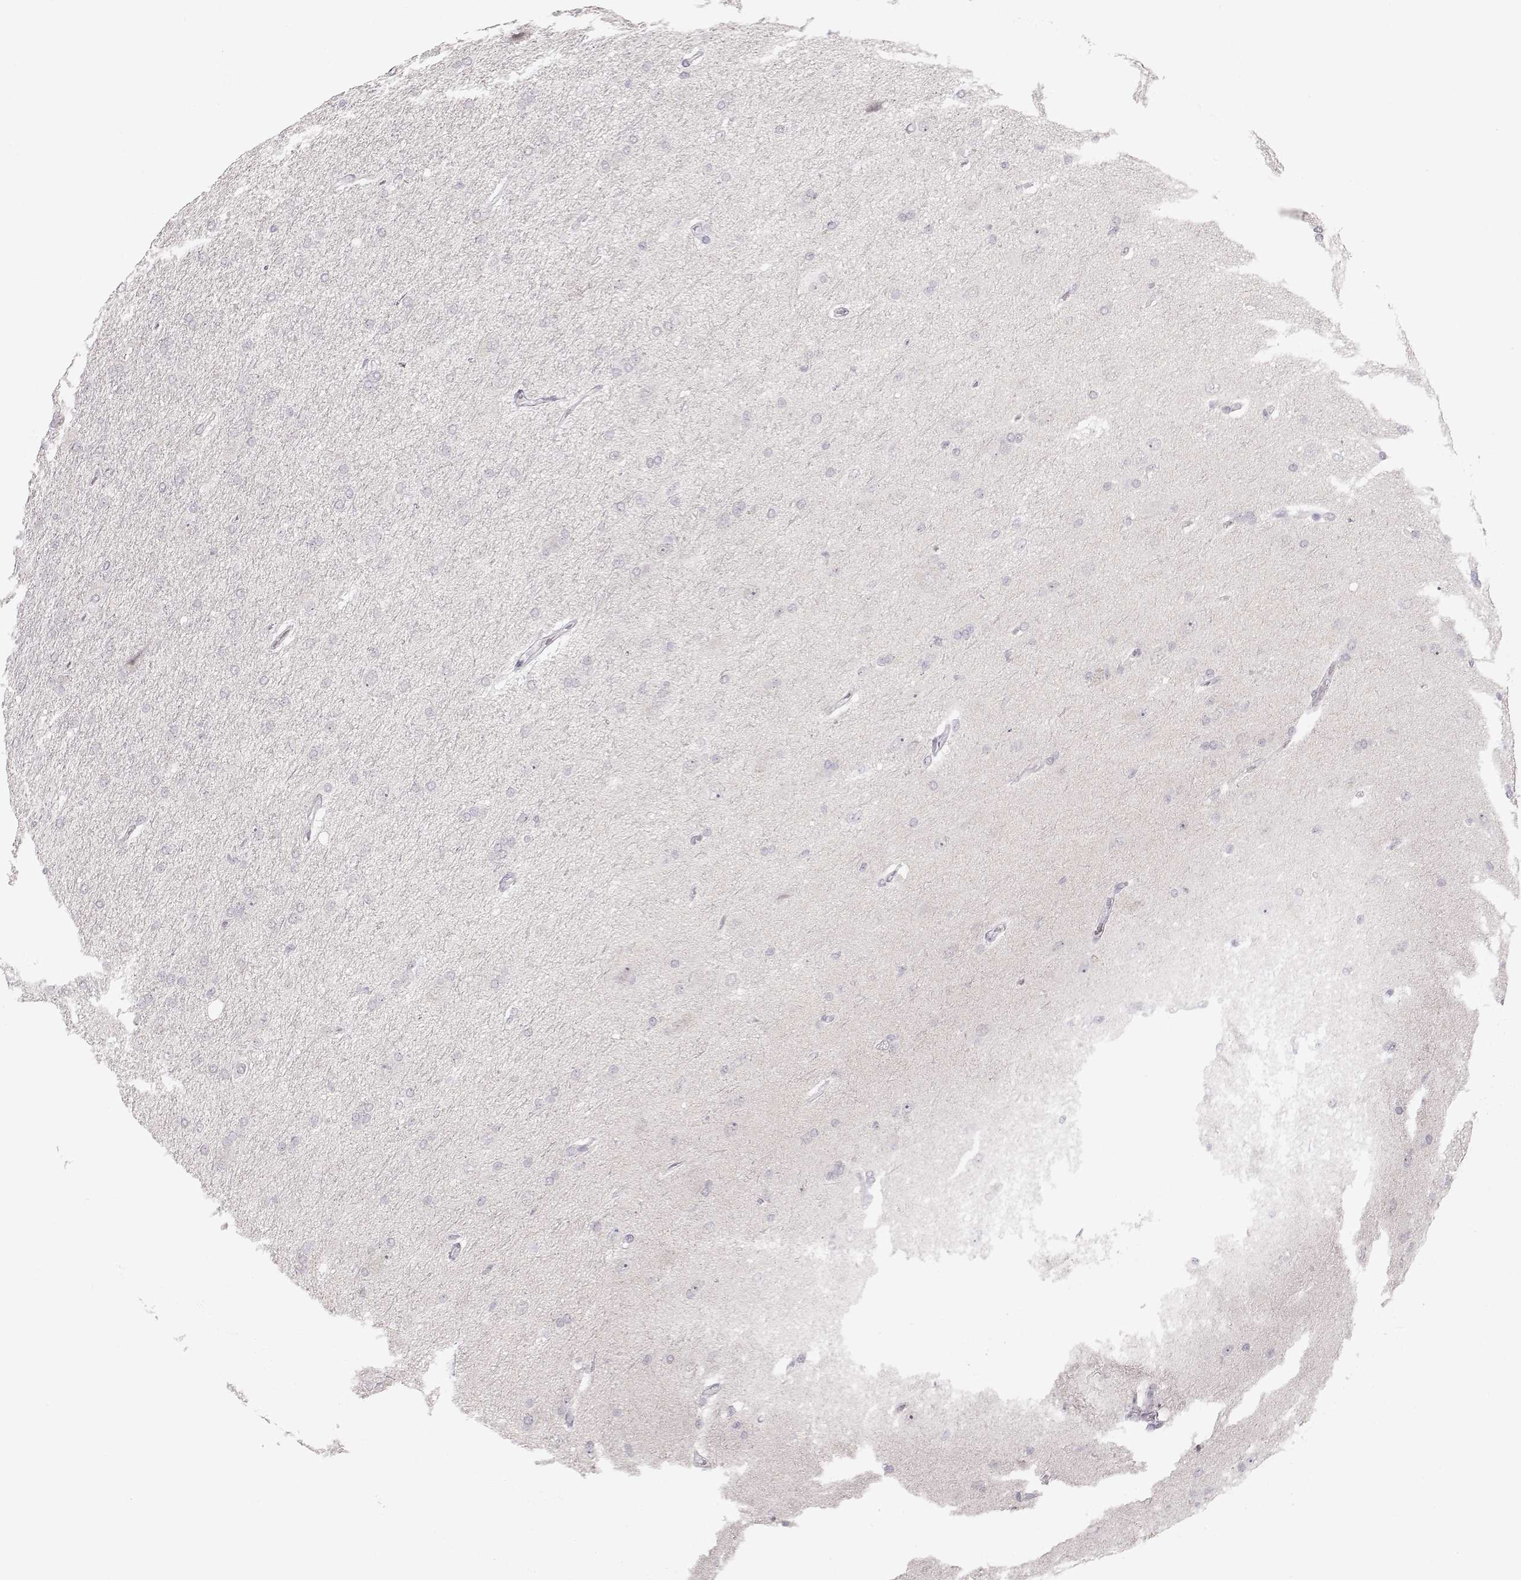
{"staining": {"intensity": "negative", "quantity": "none", "location": "none"}, "tissue": "glioma", "cell_type": "Tumor cells", "image_type": "cancer", "snomed": [{"axis": "morphology", "description": "Glioma, malignant, High grade"}, {"axis": "topography", "description": "Cerebral cortex"}], "caption": "High power microscopy image of an immunohistochemistry histopathology image of glioma, revealing no significant staining in tumor cells.", "gene": "FAM205A", "patient": {"sex": "male", "age": 70}}